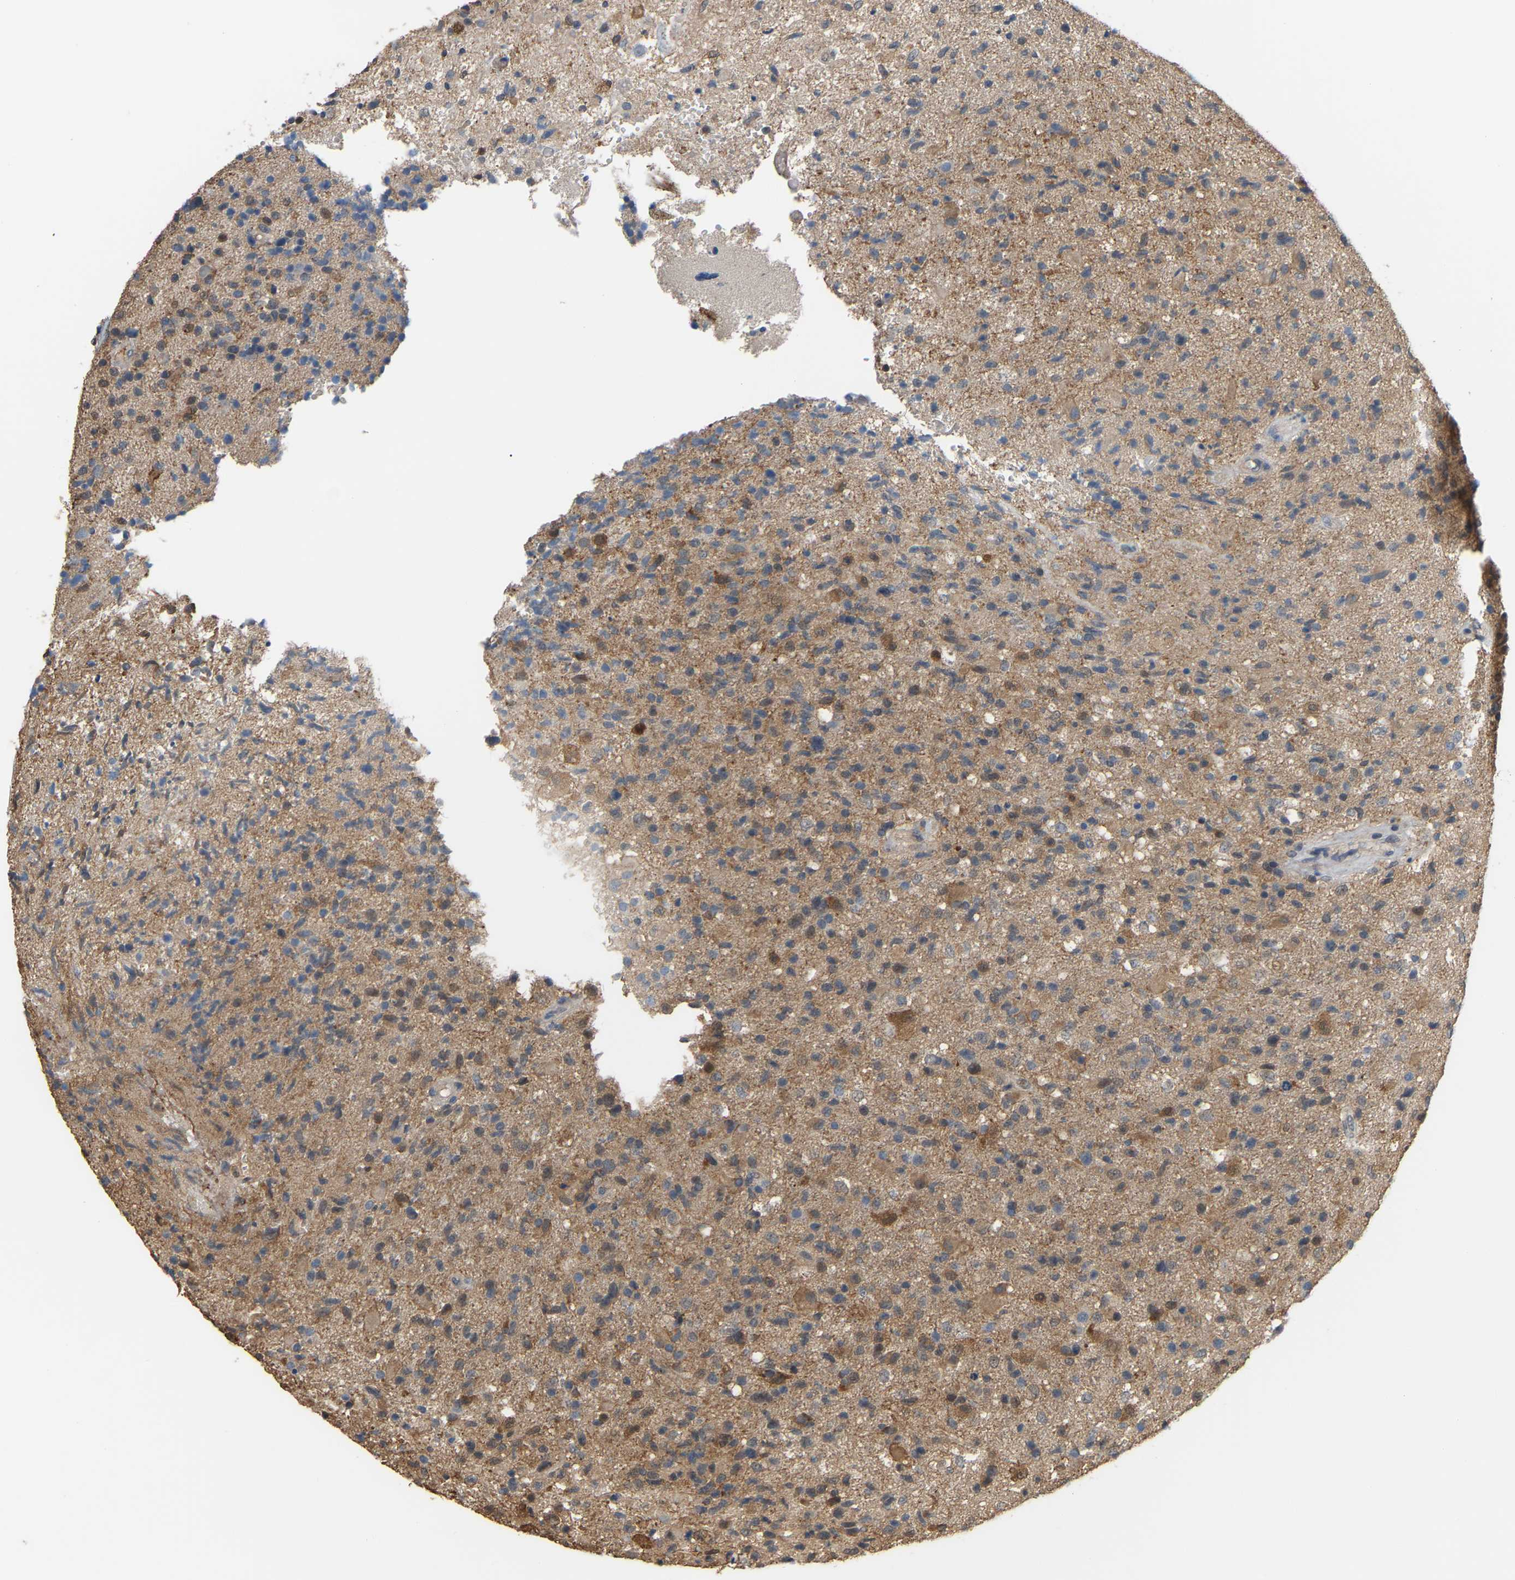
{"staining": {"intensity": "moderate", "quantity": "<25%", "location": "cytoplasmic/membranous"}, "tissue": "glioma", "cell_type": "Tumor cells", "image_type": "cancer", "snomed": [{"axis": "morphology", "description": "Glioma, malignant, High grade"}, {"axis": "topography", "description": "Brain"}], "caption": "IHC of glioma demonstrates low levels of moderate cytoplasmic/membranous staining in about <25% of tumor cells. The staining was performed using DAB (3,3'-diaminobenzidine), with brown indicating positive protein expression. Nuclei are stained blue with hematoxylin.", "gene": "MTPN", "patient": {"sex": "male", "age": 72}}